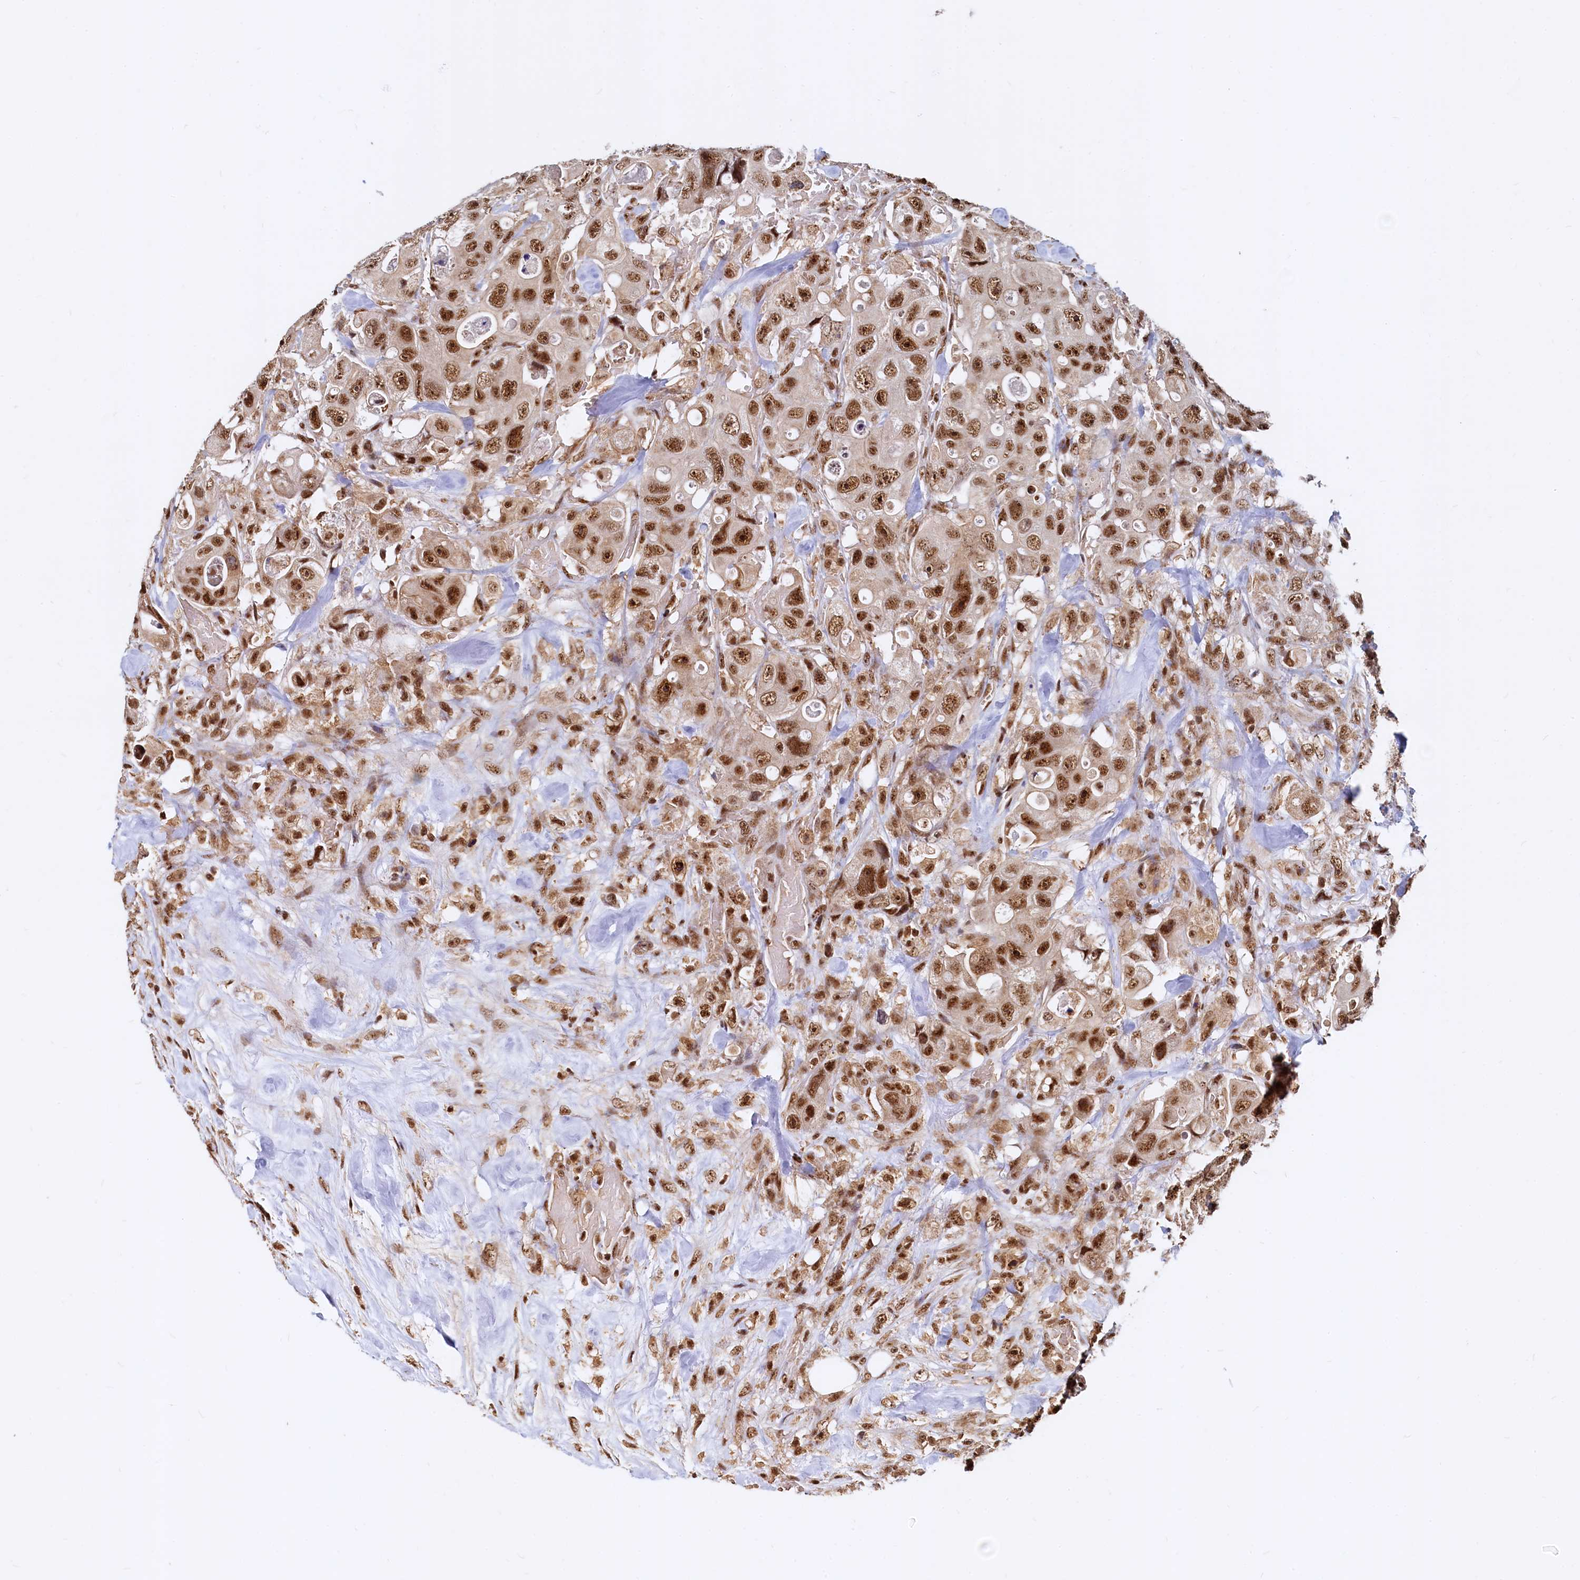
{"staining": {"intensity": "strong", "quantity": ">75%", "location": "cytoplasmic/membranous,nuclear"}, "tissue": "colorectal cancer", "cell_type": "Tumor cells", "image_type": "cancer", "snomed": [{"axis": "morphology", "description": "Adenocarcinoma, NOS"}, {"axis": "topography", "description": "Colon"}], "caption": "Colorectal adenocarcinoma tissue demonstrates strong cytoplasmic/membranous and nuclear staining in approximately >75% of tumor cells", "gene": "RSRC2", "patient": {"sex": "female", "age": 46}}